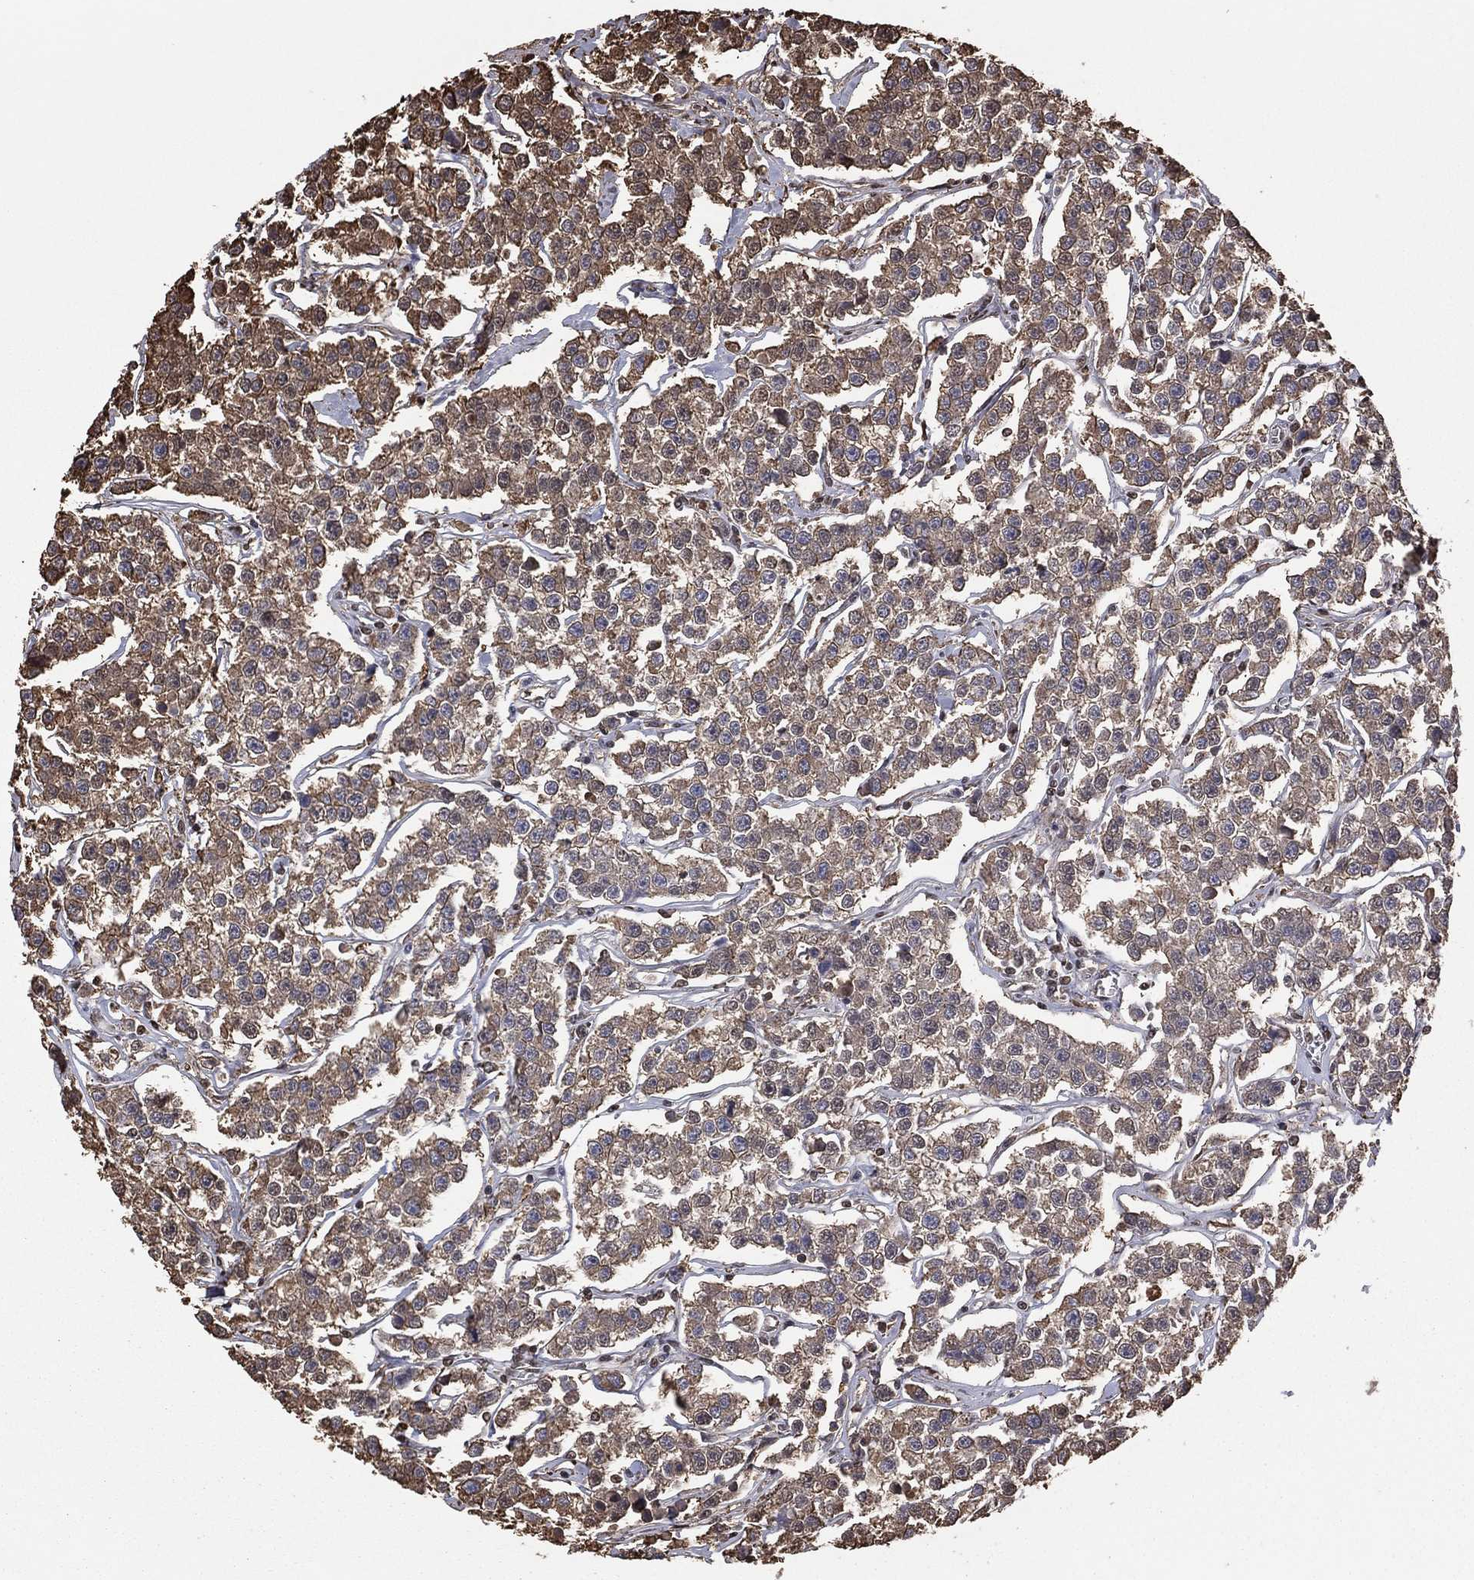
{"staining": {"intensity": "moderate", "quantity": "25%-75%", "location": "cytoplasmic/membranous"}, "tissue": "testis cancer", "cell_type": "Tumor cells", "image_type": "cancer", "snomed": [{"axis": "morphology", "description": "Seminoma, NOS"}, {"axis": "topography", "description": "Testis"}], "caption": "Human testis cancer (seminoma) stained for a protein (brown) shows moderate cytoplasmic/membranous positive positivity in approximately 25%-75% of tumor cells.", "gene": "GAPDH", "patient": {"sex": "male", "age": 59}}